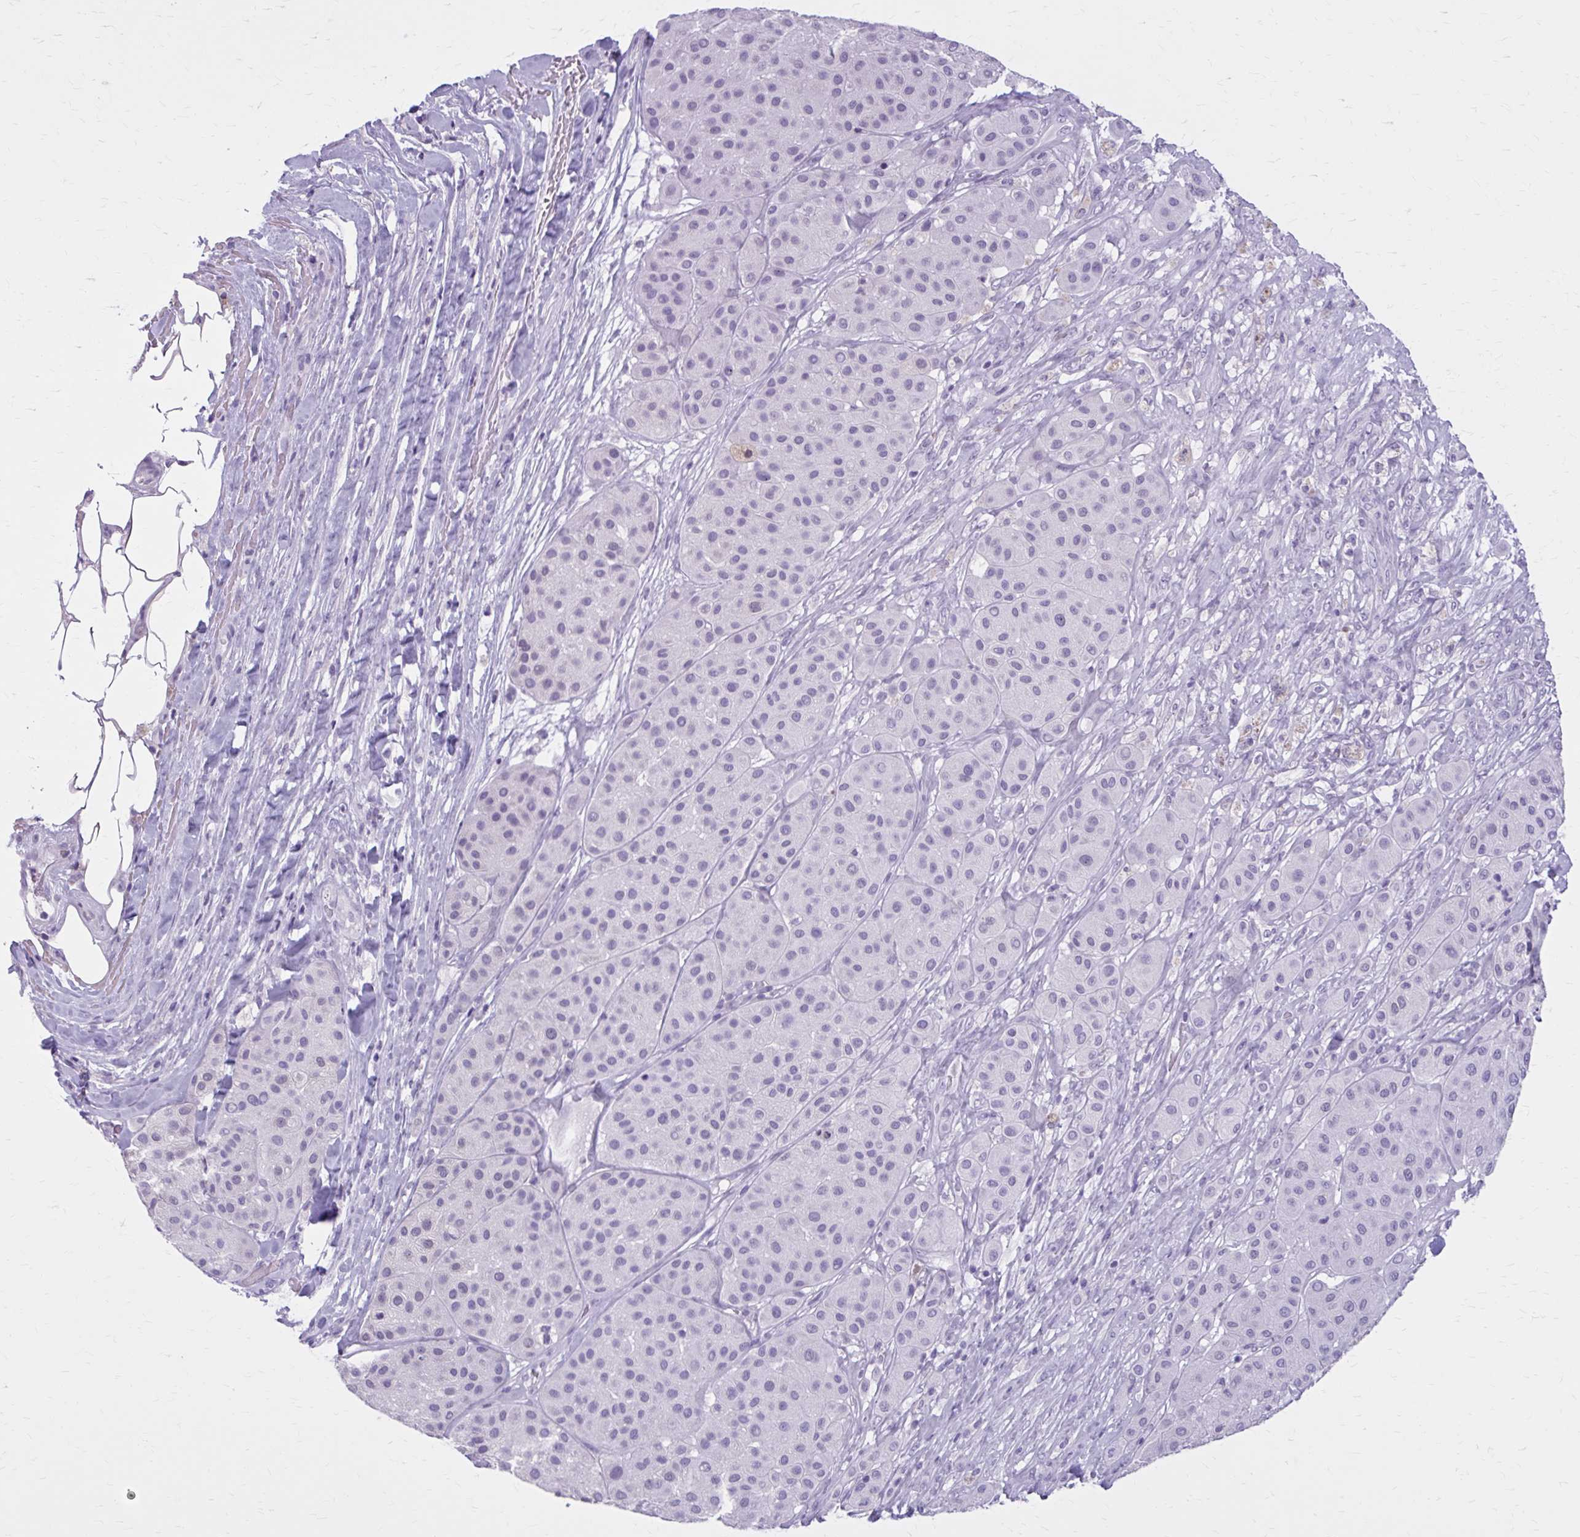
{"staining": {"intensity": "negative", "quantity": "none", "location": "none"}, "tissue": "melanoma", "cell_type": "Tumor cells", "image_type": "cancer", "snomed": [{"axis": "morphology", "description": "Malignant melanoma, Metastatic site"}, {"axis": "topography", "description": "Smooth muscle"}], "caption": "Protein analysis of melanoma shows no significant positivity in tumor cells.", "gene": "OR4B1", "patient": {"sex": "male", "age": 41}}